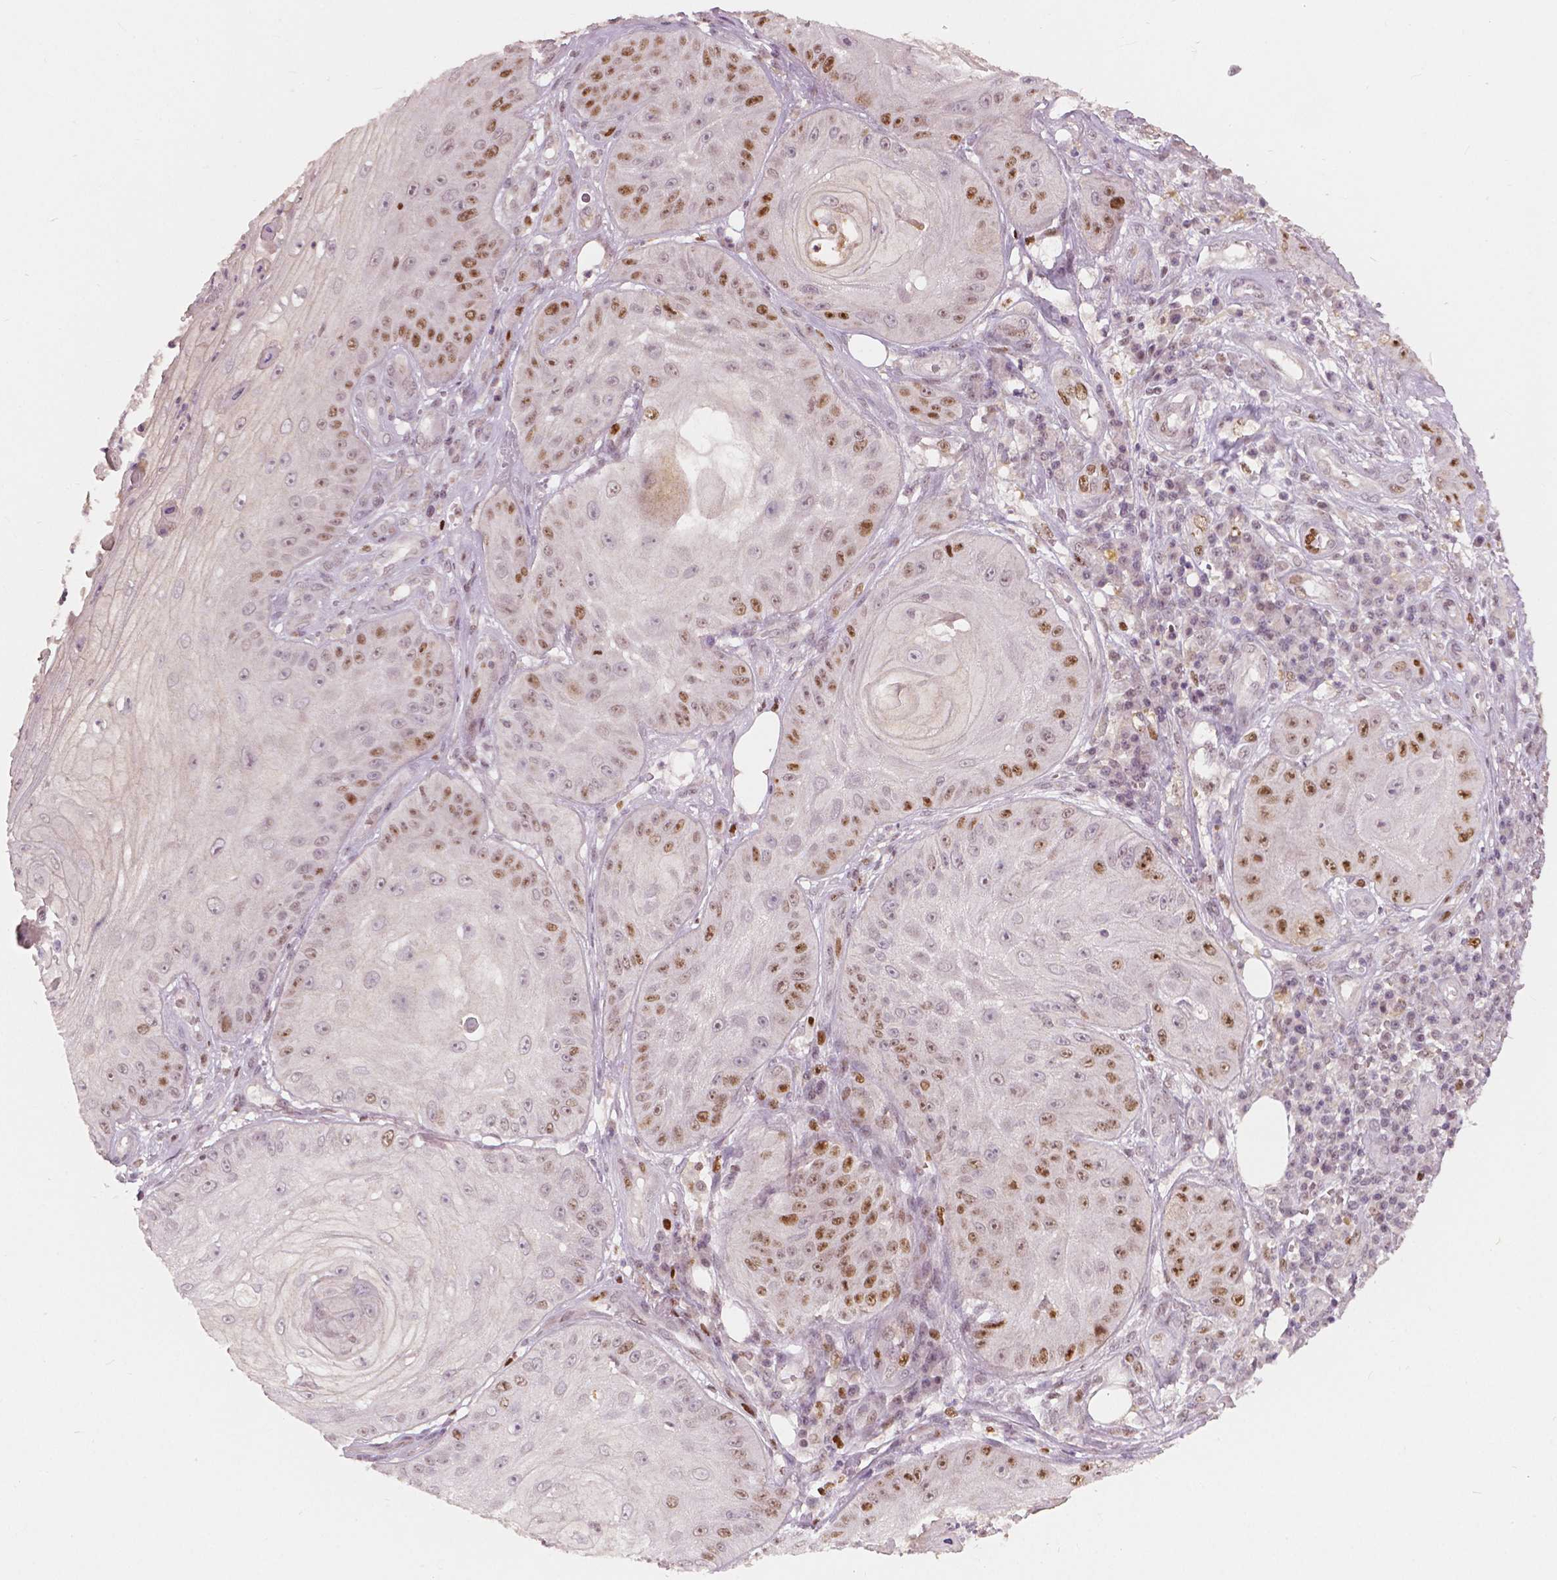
{"staining": {"intensity": "moderate", "quantity": "<25%", "location": "nuclear"}, "tissue": "skin cancer", "cell_type": "Tumor cells", "image_type": "cancer", "snomed": [{"axis": "morphology", "description": "Squamous cell carcinoma, NOS"}, {"axis": "topography", "description": "Skin"}], "caption": "IHC micrograph of human skin cancer stained for a protein (brown), which reveals low levels of moderate nuclear positivity in approximately <25% of tumor cells.", "gene": "NSD2", "patient": {"sex": "male", "age": 70}}